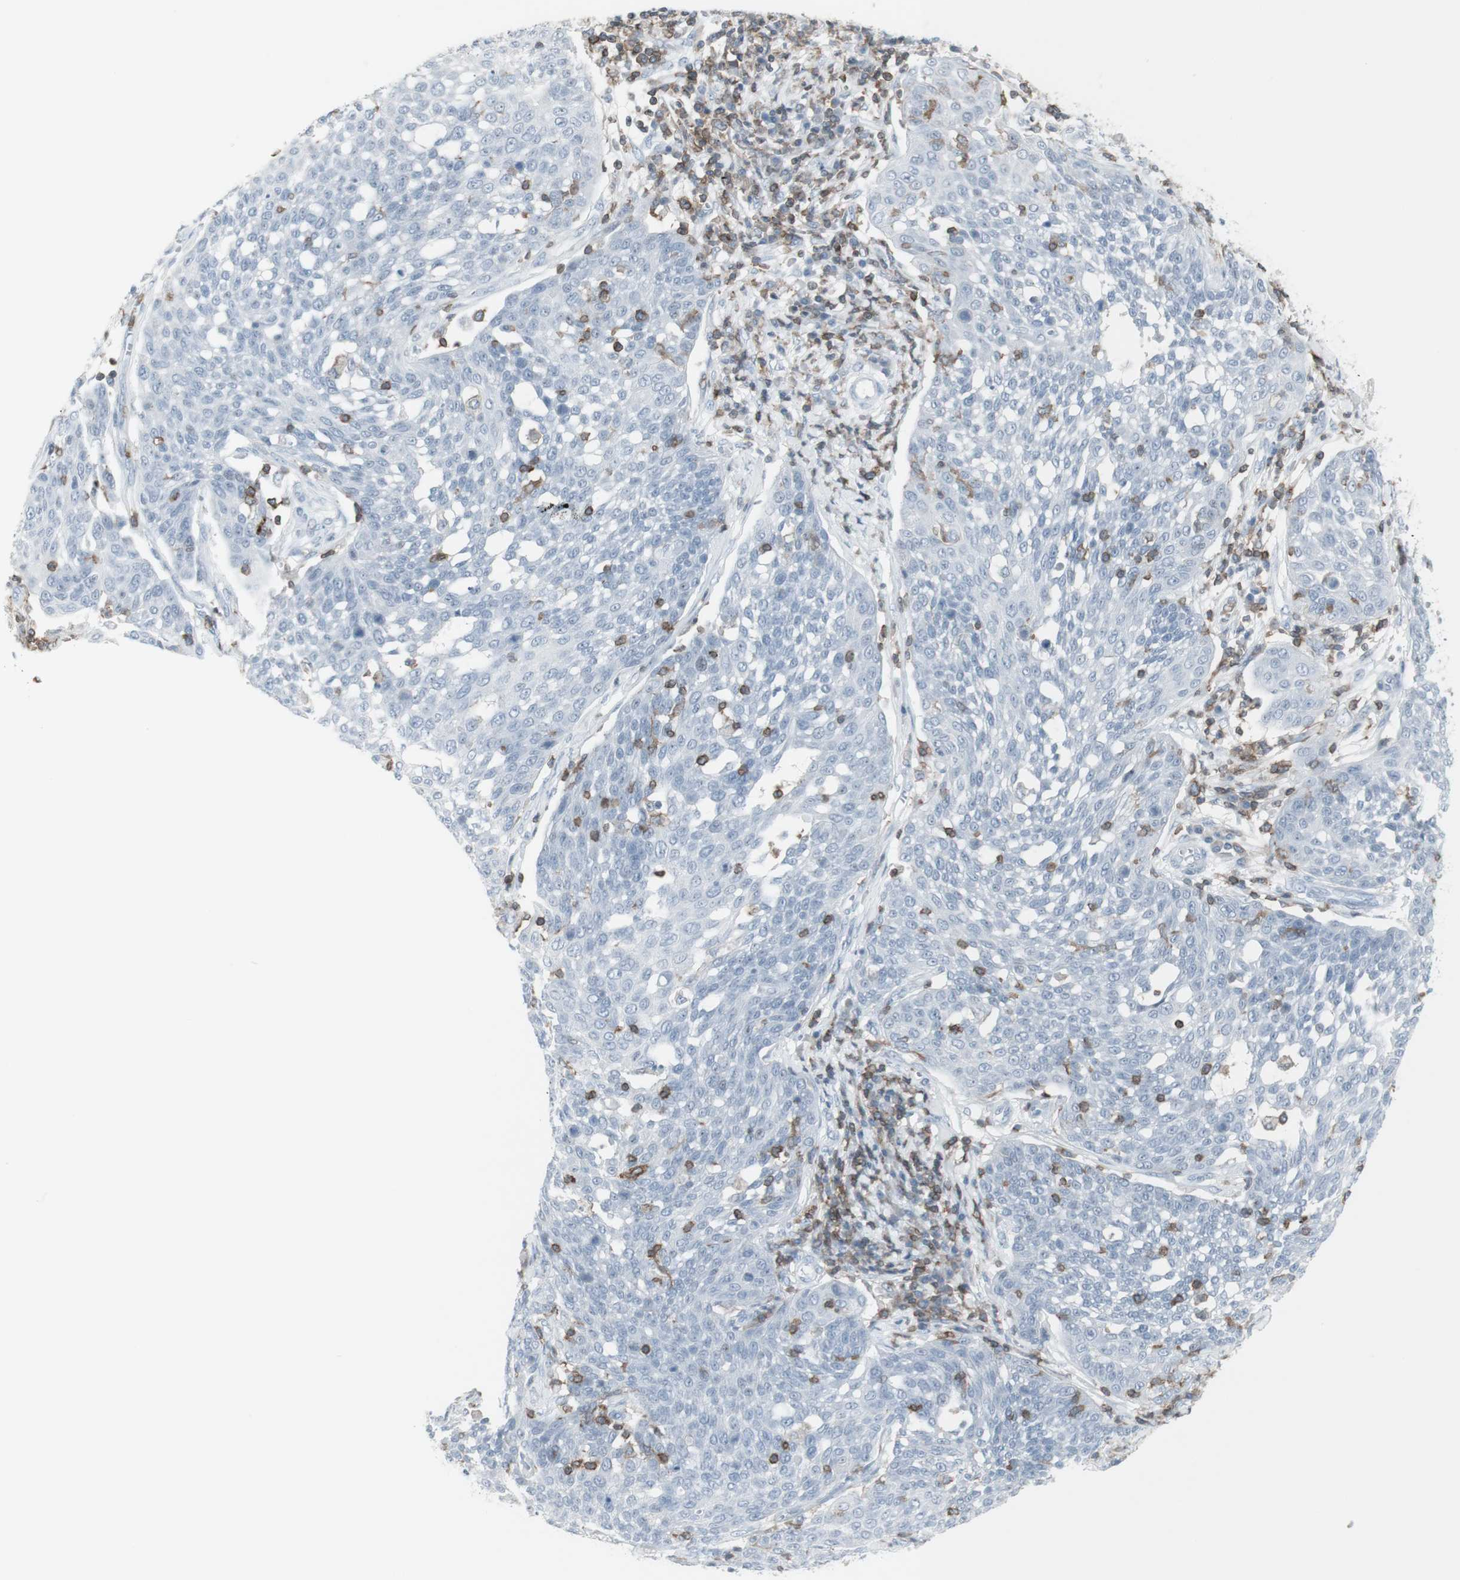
{"staining": {"intensity": "negative", "quantity": "none", "location": "none"}, "tissue": "cervical cancer", "cell_type": "Tumor cells", "image_type": "cancer", "snomed": [{"axis": "morphology", "description": "Squamous cell carcinoma, NOS"}, {"axis": "topography", "description": "Cervix"}], "caption": "Tumor cells show no significant expression in cervical squamous cell carcinoma.", "gene": "NRG1", "patient": {"sex": "female", "age": 34}}